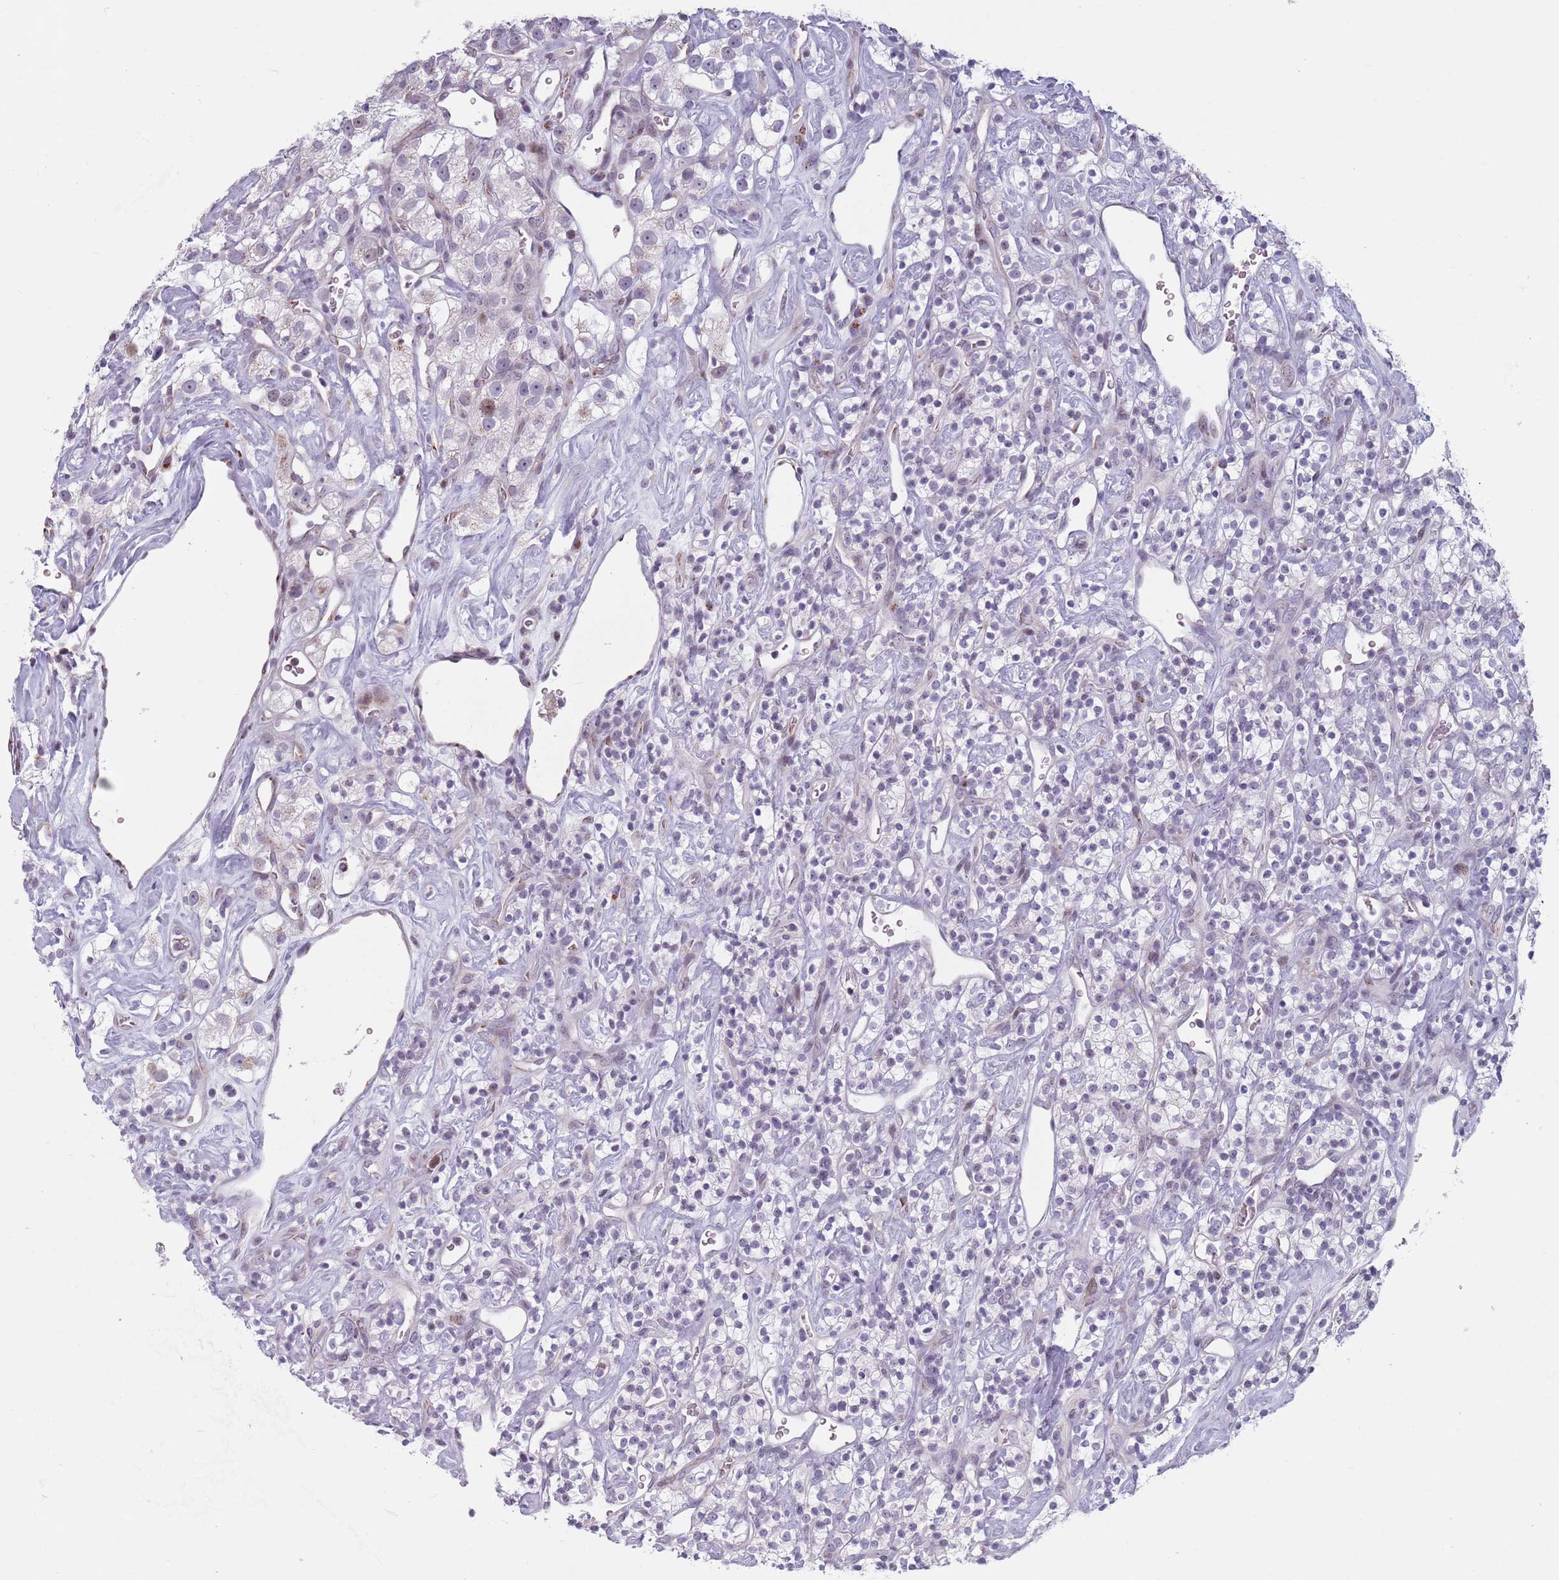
{"staining": {"intensity": "weak", "quantity": "<25%", "location": "cytoplasmic/membranous"}, "tissue": "renal cancer", "cell_type": "Tumor cells", "image_type": "cancer", "snomed": [{"axis": "morphology", "description": "Adenocarcinoma, NOS"}, {"axis": "topography", "description": "Kidney"}], "caption": "The immunohistochemistry (IHC) image has no significant positivity in tumor cells of adenocarcinoma (renal) tissue.", "gene": "ZKSCAN2", "patient": {"sex": "male", "age": 77}}